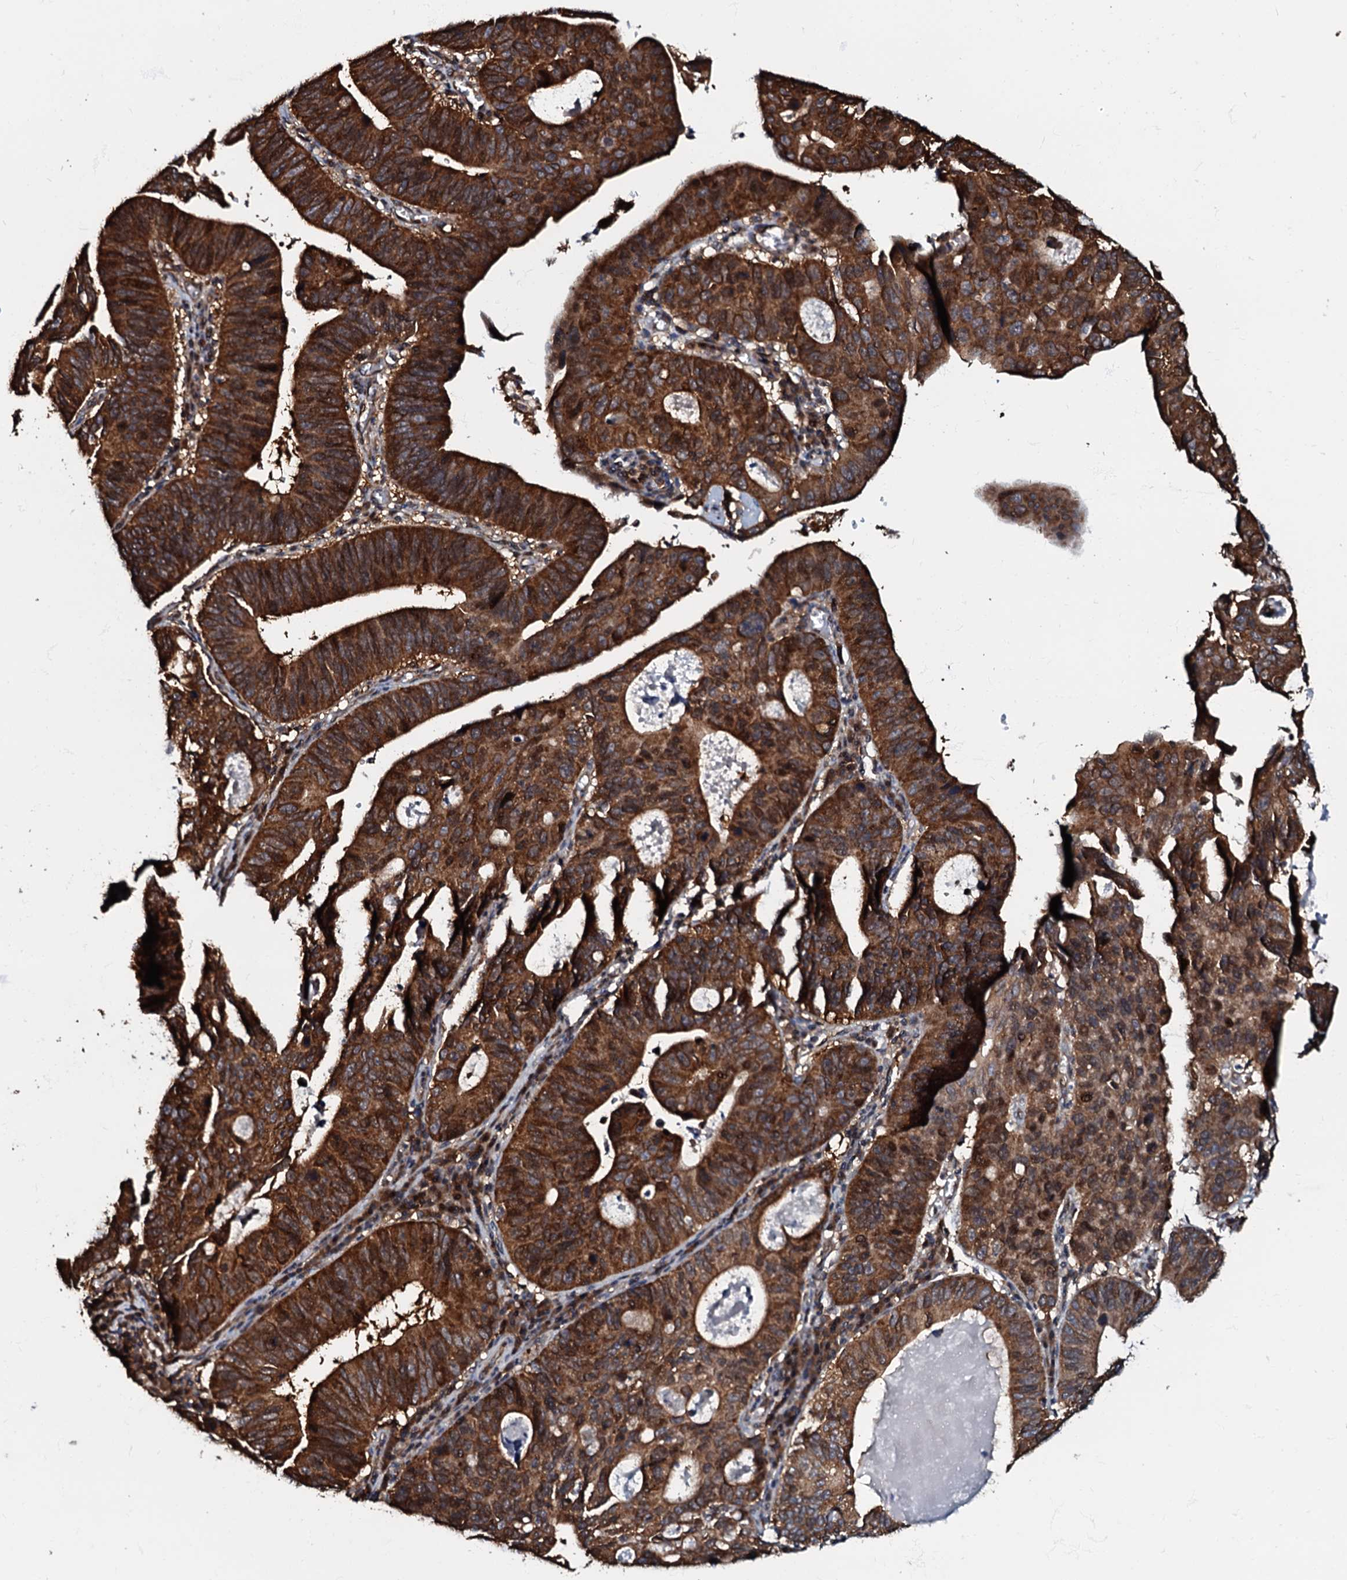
{"staining": {"intensity": "strong", "quantity": ">75%", "location": "cytoplasmic/membranous"}, "tissue": "stomach cancer", "cell_type": "Tumor cells", "image_type": "cancer", "snomed": [{"axis": "morphology", "description": "Adenocarcinoma, NOS"}, {"axis": "topography", "description": "Stomach"}], "caption": "Immunohistochemical staining of human stomach cancer (adenocarcinoma) displays high levels of strong cytoplasmic/membranous positivity in about >75% of tumor cells.", "gene": "OSBP", "patient": {"sex": "male", "age": 59}}